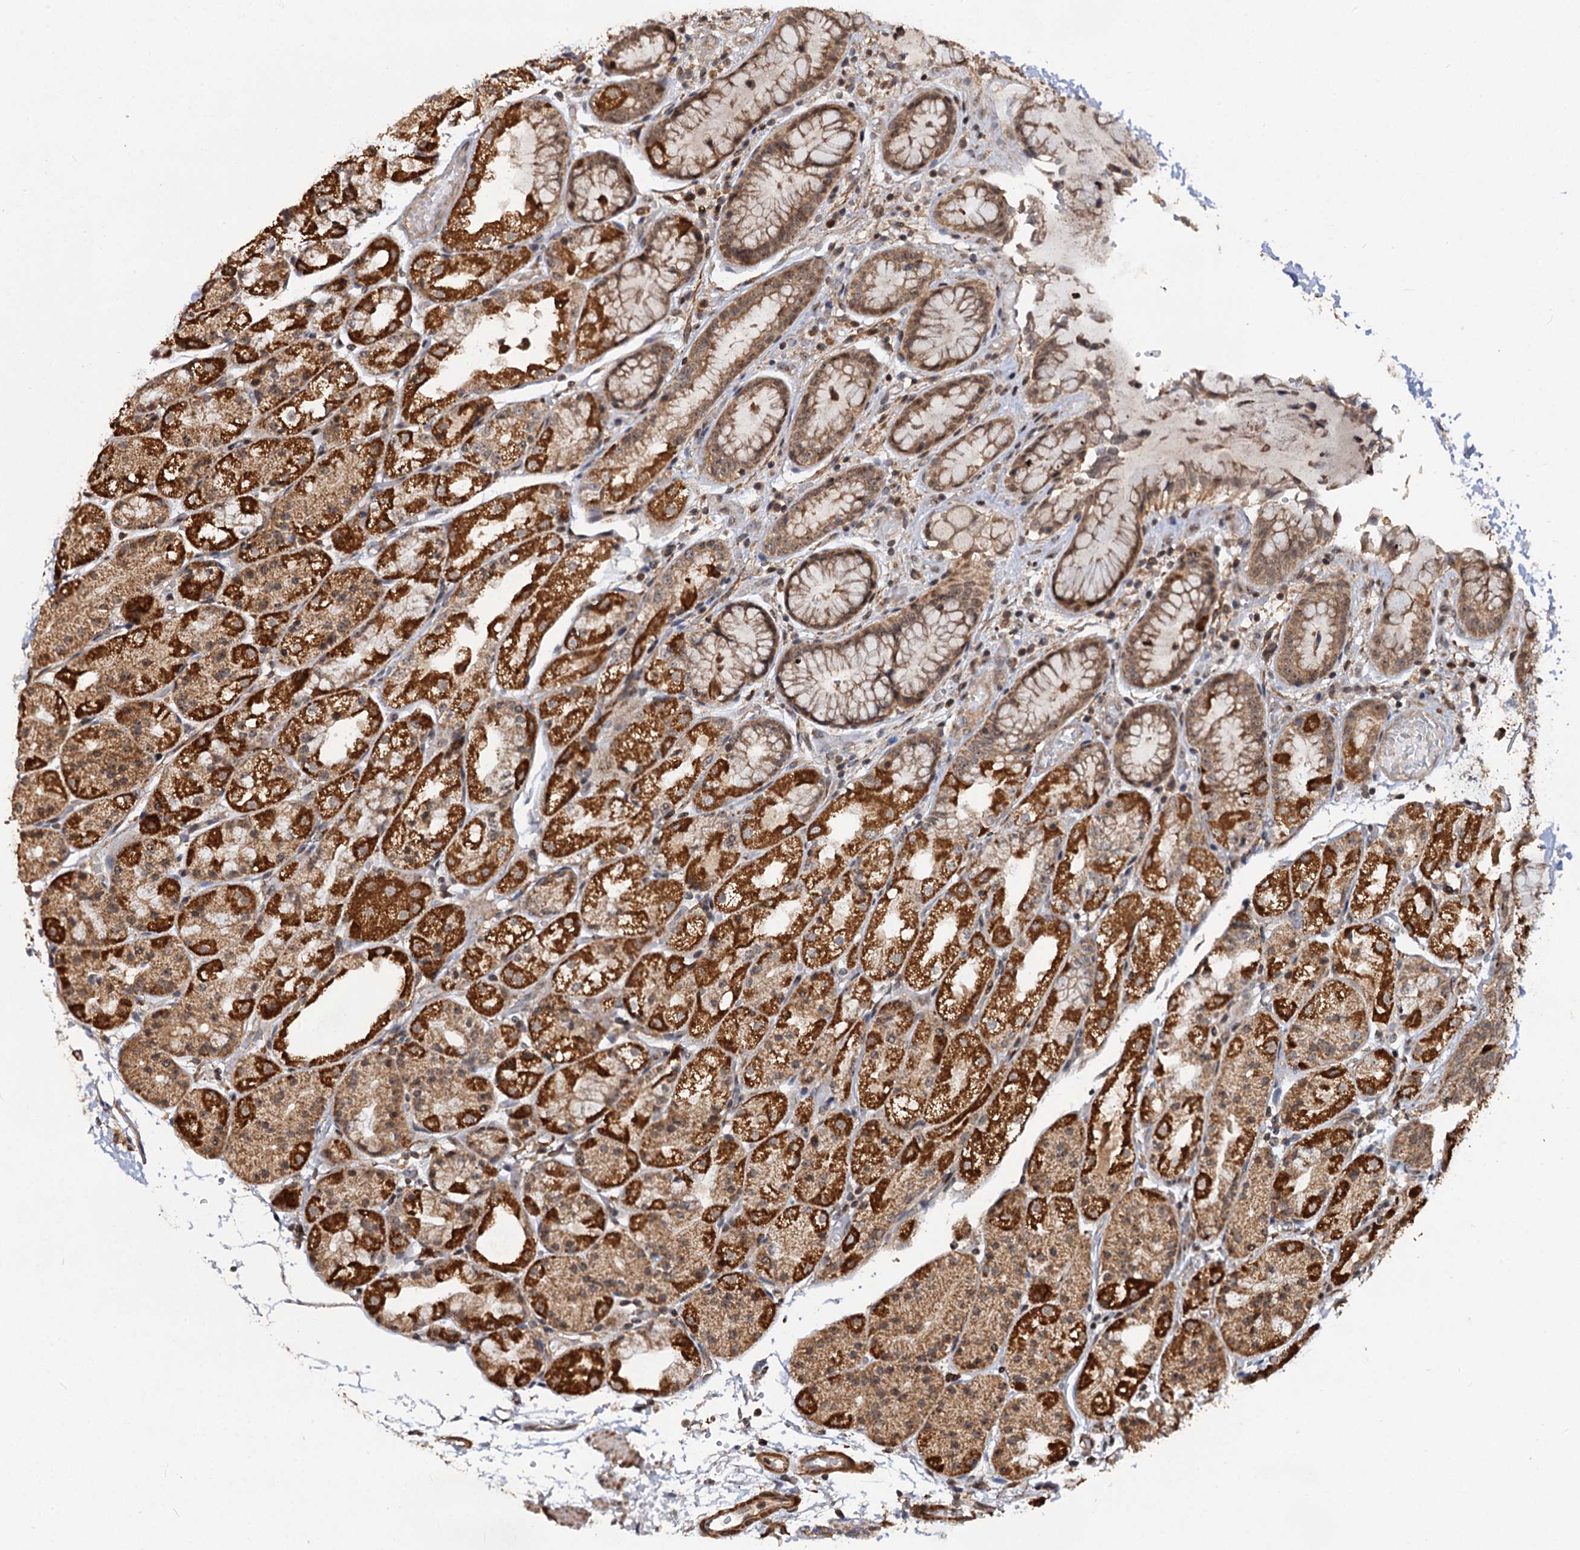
{"staining": {"intensity": "strong", "quantity": ">75%", "location": "cytoplasmic/membranous,nuclear"}, "tissue": "stomach", "cell_type": "Glandular cells", "image_type": "normal", "snomed": [{"axis": "morphology", "description": "Normal tissue, NOS"}, {"axis": "topography", "description": "Stomach, upper"}], "caption": "IHC micrograph of normal stomach stained for a protein (brown), which demonstrates high levels of strong cytoplasmic/membranous,nuclear positivity in about >75% of glandular cells.", "gene": "CEP76", "patient": {"sex": "male", "age": 72}}